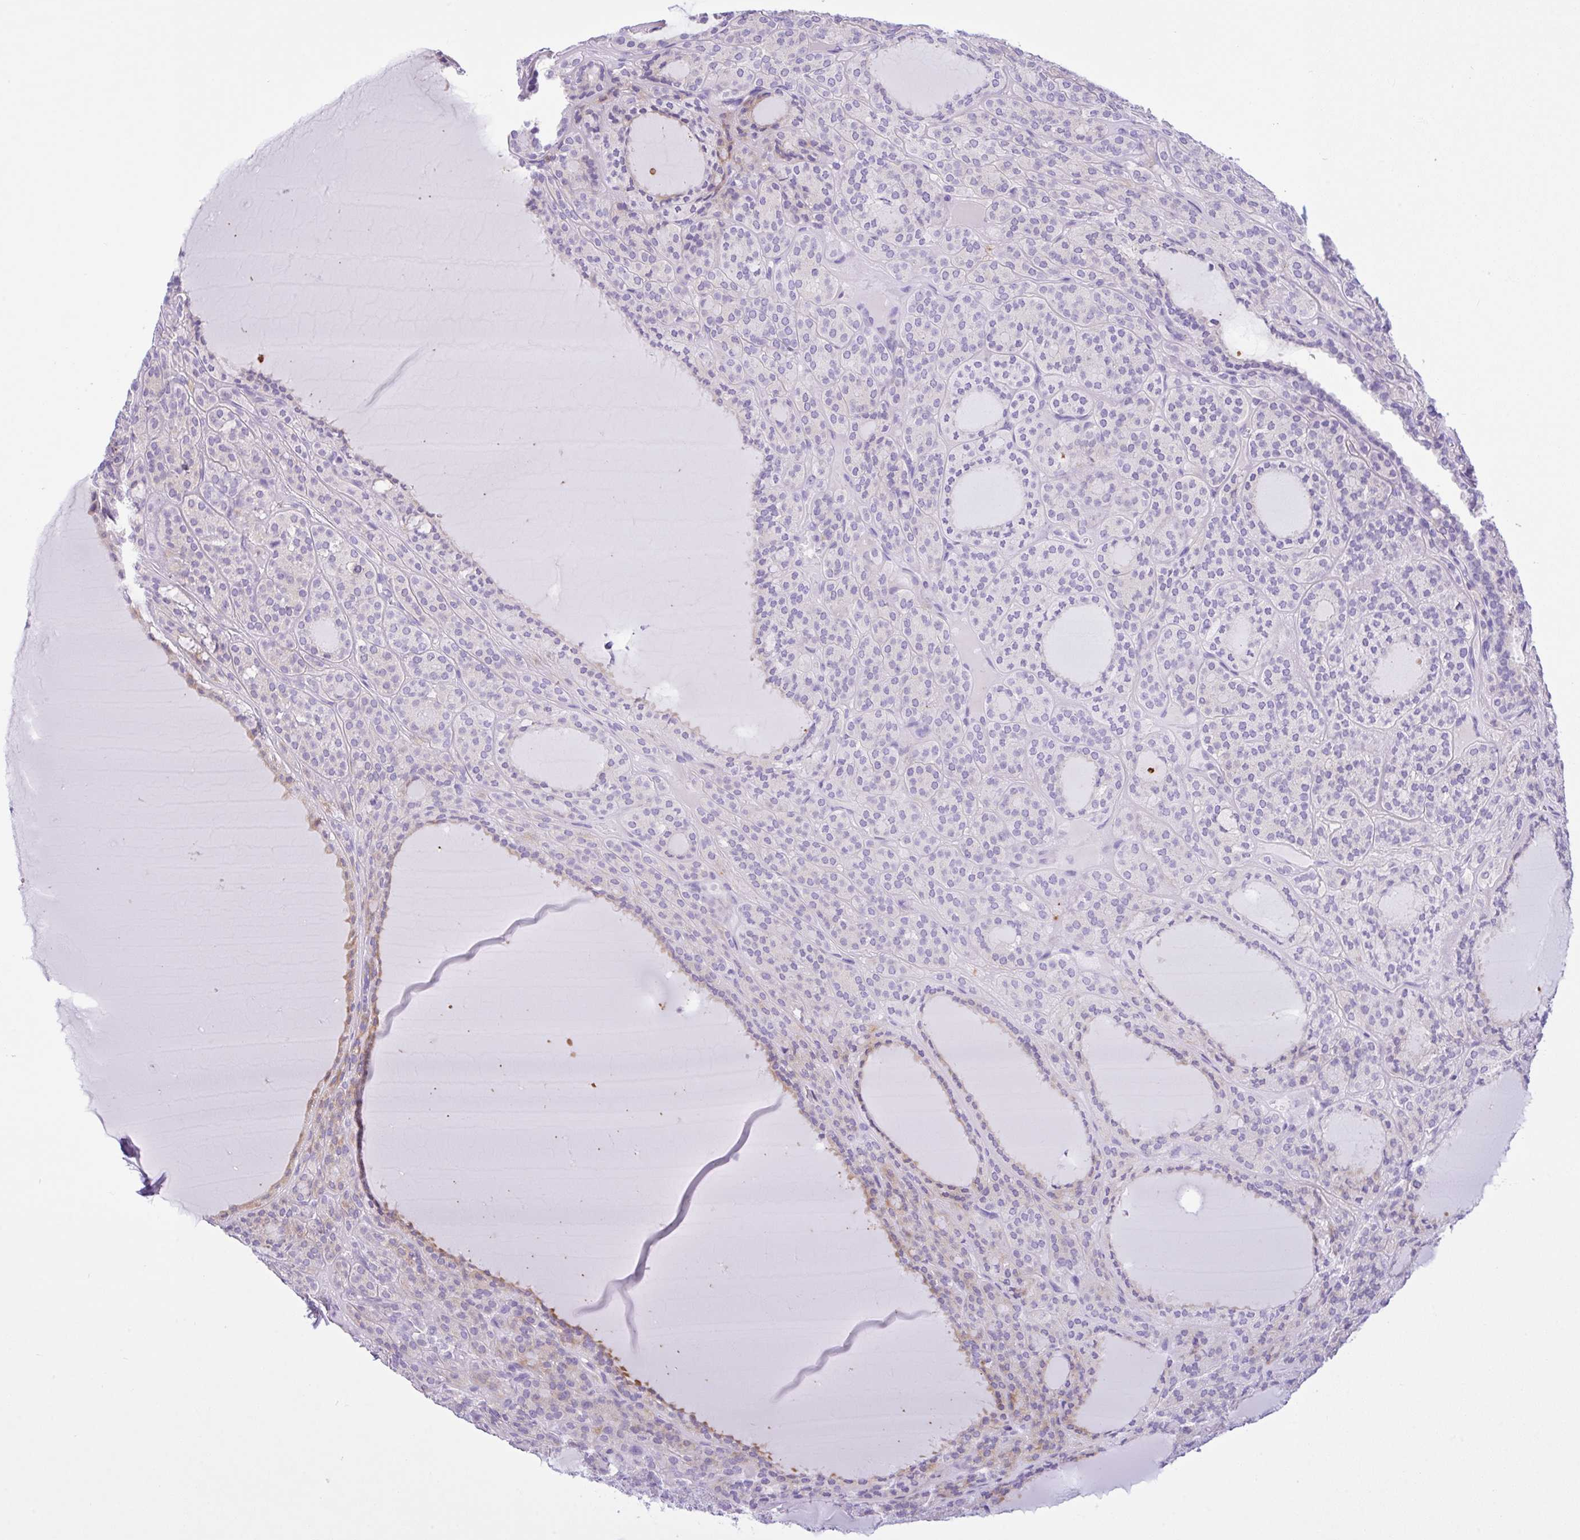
{"staining": {"intensity": "negative", "quantity": "none", "location": "none"}, "tissue": "thyroid cancer", "cell_type": "Tumor cells", "image_type": "cancer", "snomed": [{"axis": "morphology", "description": "Follicular adenoma carcinoma, NOS"}, {"axis": "topography", "description": "Thyroid gland"}], "caption": "Immunohistochemistry (IHC) photomicrograph of human thyroid cancer stained for a protein (brown), which reveals no expression in tumor cells.", "gene": "NCF1", "patient": {"sex": "female", "age": 63}}